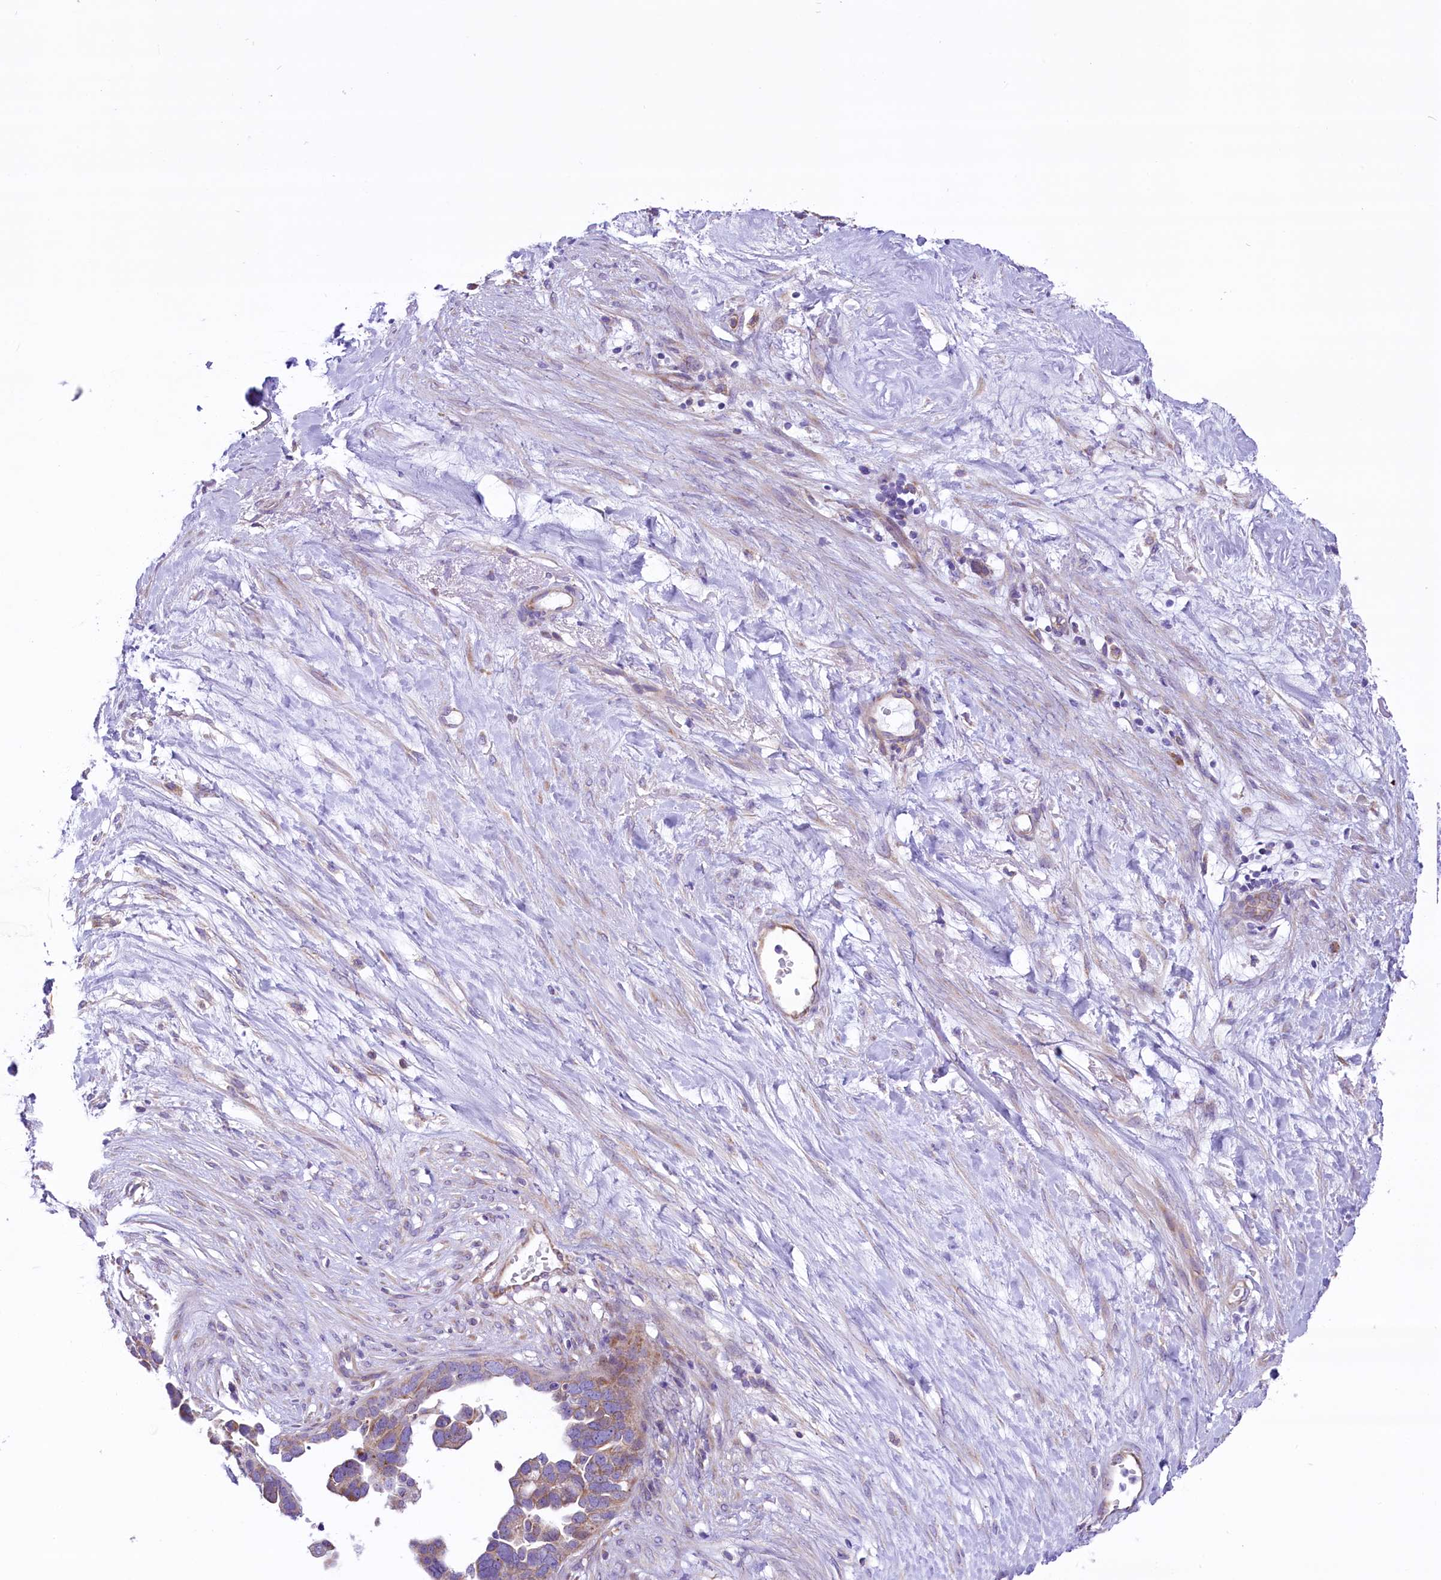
{"staining": {"intensity": "negative", "quantity": "none", "location": "none"}, "tissue": "ovarian cancer", "cell_type": "Tumor cells", "image_type": "cancer", "snomed": [{"axis": "morphology", "description": "Cystadenocarcinoma, serous, NOS"}, {"axis": "topography", "description": "Ovary"}], "caption": "Immunohistochemistry (IHC) image of ovarian cancer stained for a protein (brown), which exhibits no expression in tumor cells. (IHC, brightfield microscopy, high magnification).", "gene": "PTPRU", "patient": {"sex": "female", "age": 54}}